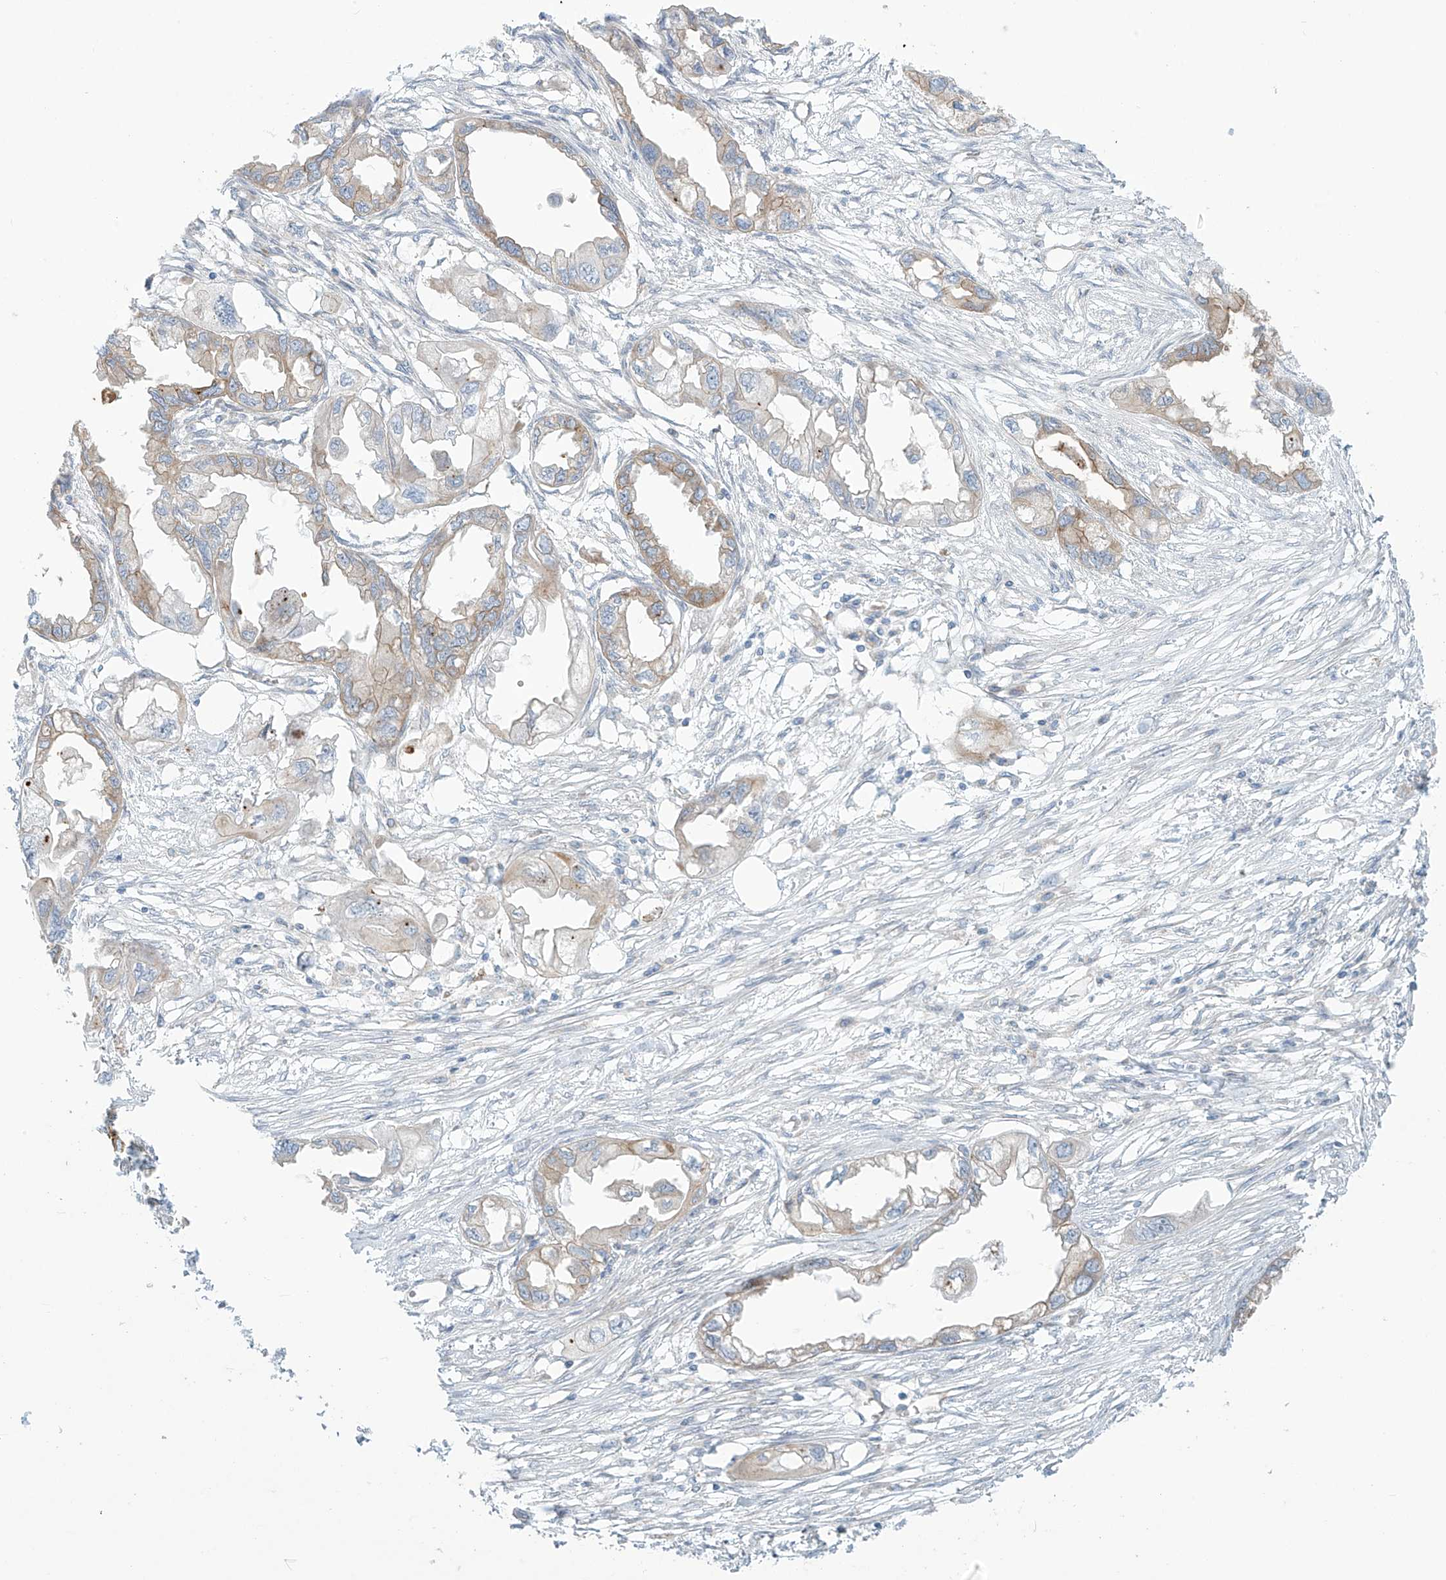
{"staining": {"intensity": "negative", "quantity": "none", "location": "none"}, "tissue": "endometrial cancer", "cell_type": "Tumor cells", "image_type": "cancer", "snomed": [{"axis": "morphology", "description": "Adenocarcinoma, NOS"}, {"axis": "morphology", "description": "Adenocarcinoma, metastatic, NOS"}, {"axis": "topography", "description": "Adipose tissue"}, {"axis": "topography", "description": "Endometrium"}], "caption": "A high-resolution image shows immunohistochemistry (IHC) staining of endometrial adenocarcinoma, which demonstrates no significant expression in tumor cells.", "gene": "LZTS3", "patient": {"sex": "female", "age": 67}}